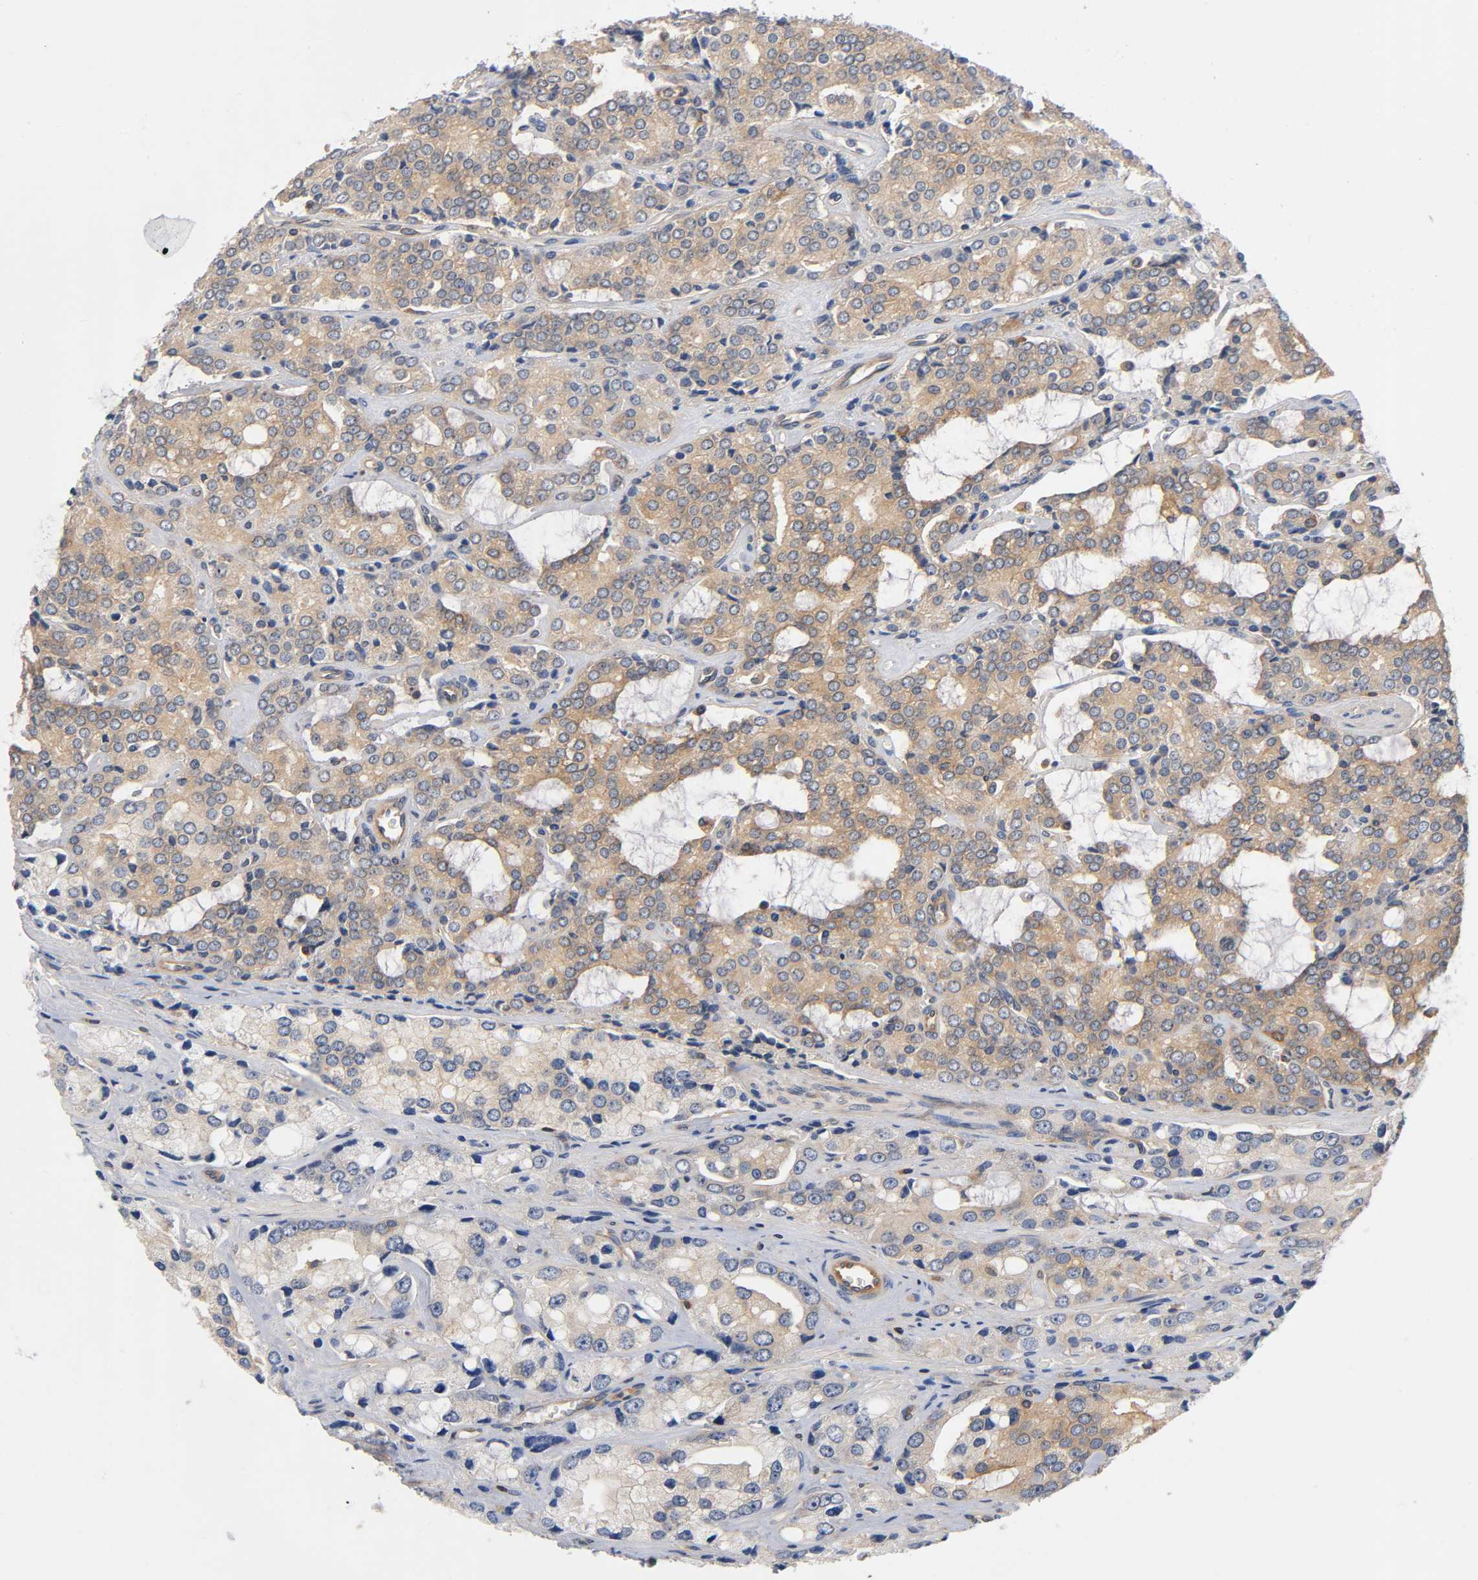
{"staining": {"intensity": "moderate", "quantity": ">75%", "location": "cytoplasmic/membranous"}, "tissue": "prostate cancer", "cell_type": "Tumor cells", "image_type": "cancer", "snomed": [{"axis": "morphology", "description": "Adenocarcinoma, High grade"}, {"axis": "topography", "description": "Prostate"}], "caption": "Immunohistochemical staining of human adenocarcinoma (high-grade) (prostate) exhibits medium levels of moderate cytoplasmic/membranous expression in approximately >75% of tumor cells. (IHC, brightfield microscopy, high magnification).", "gene": "PRKAB1", "patient": {"sex": "male", "age": 67}}